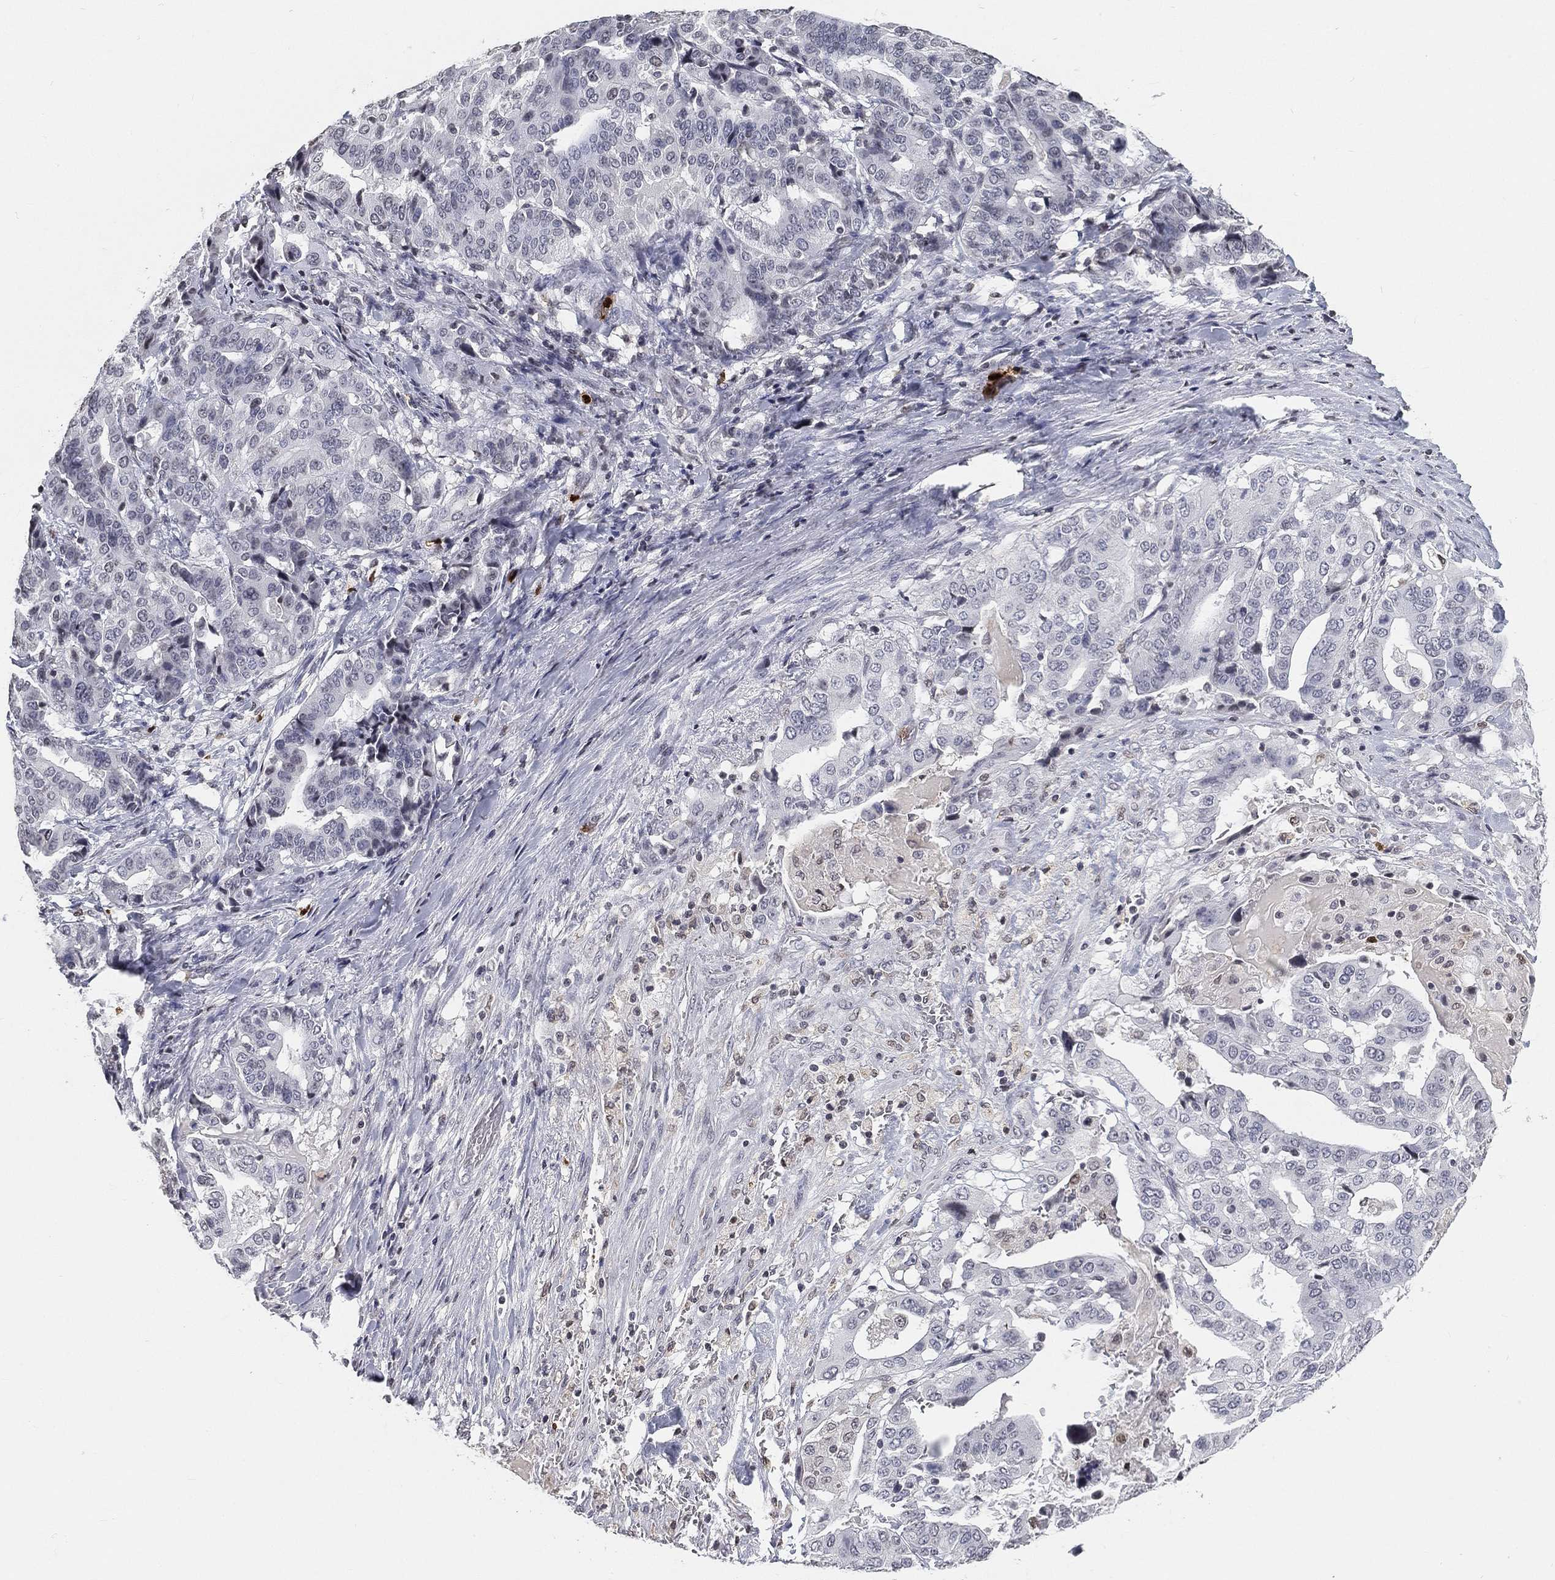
{"staining": {"intensity": "negative", "quantity": "none", "location": "none"}, "tissue": "stomach cancer", "cell_type": "Tumor cells", "image_type": "cancer", "snomed": [{"axis": "morphology", "description": "Adenocarcinoma, NOS"}, {"axis": "topography", "description": "Stomach"}], "caption": "This is an immunohistochemistry (IHC) photomicrograph of human stomach cancer (adenocarcinoma). There is no expression in tumor cells.", "gene": "ARG1", "patient": {"sex": "male", "age": 48}}